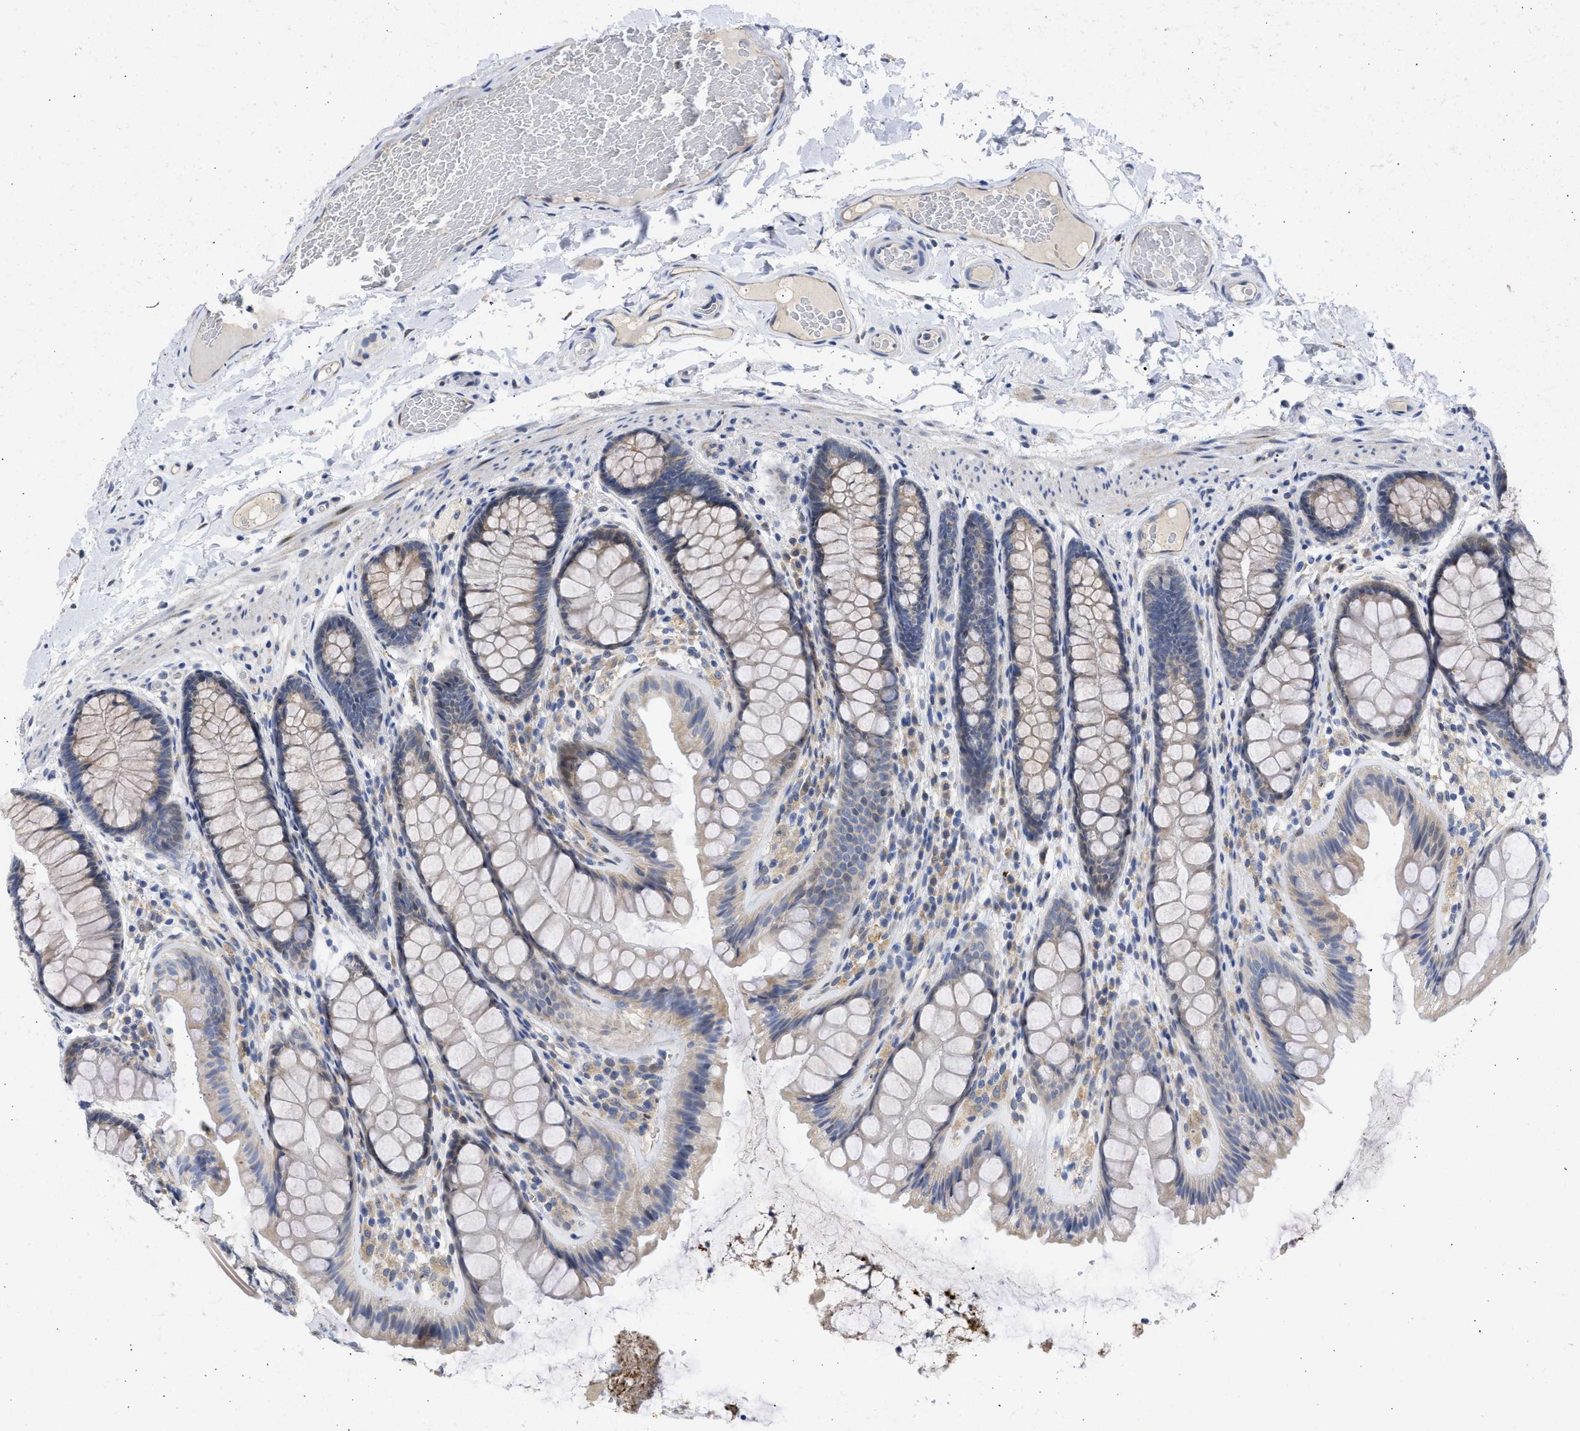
{"staining": {"intensity": "weak", "quantity": ">75%", "location": "cytoplasmic/membranous"}, "tissue": "colon", "cell_type": "Endothelial cells", "image_type": "normal", "snomed": [{"axis": "morphology", "description": "Normal tissue, NOS"}, {"axis": "topography", "description": "Colon"}], "caption": "Immunohistochemical staining of normal human colon demonstrates low levels of weak cytoplasmic/membranous positivity in about >75% of endothelial cells. Using DAB (brown) and hematoxylin (blue) stains, captured at high magnification using brightfield microscopy.", "gene": "TMED1", "patient": {"sex": "female", "age": 56}}